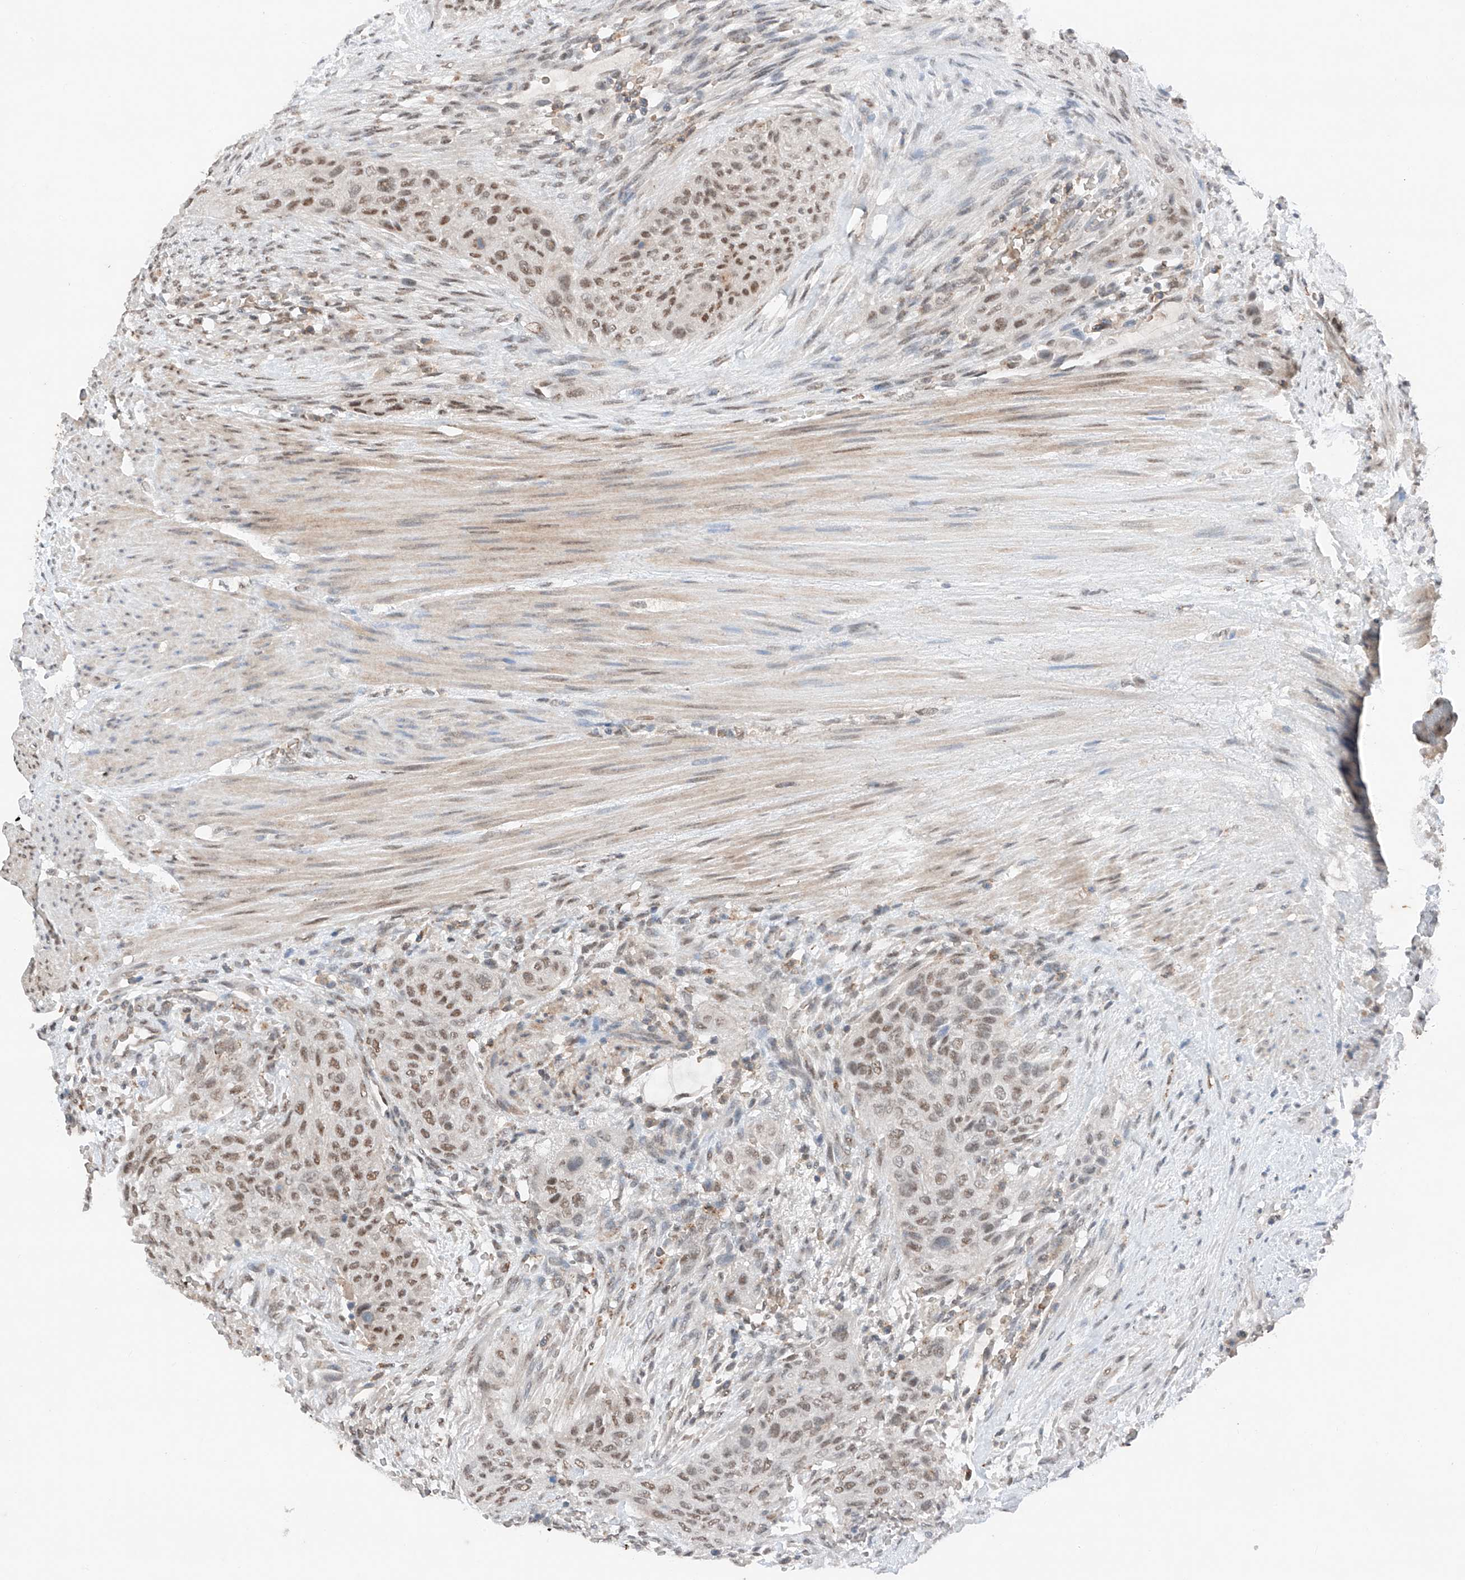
{"staining": {"intensity": "moderate", "quantity": "25%-75%", "location": "nuclear"}, "tissue": "urothelial cancer", "cell_type": "Tumor cells", "image_type": "cancer", "snomed": [{"axis": "morphology", "description": "Urothelial carcinoma, High grade"}, {"axis": "topography", "description": "Urinary bladder"}], "caption": "The histopathology image shows staining of urothelial carcinoma (high-grade), revealing moderate nuclear protein expression (brown color) within tumor cells.", "gene": "TBX4", "patient": {"sex": "male", "age": 35}}